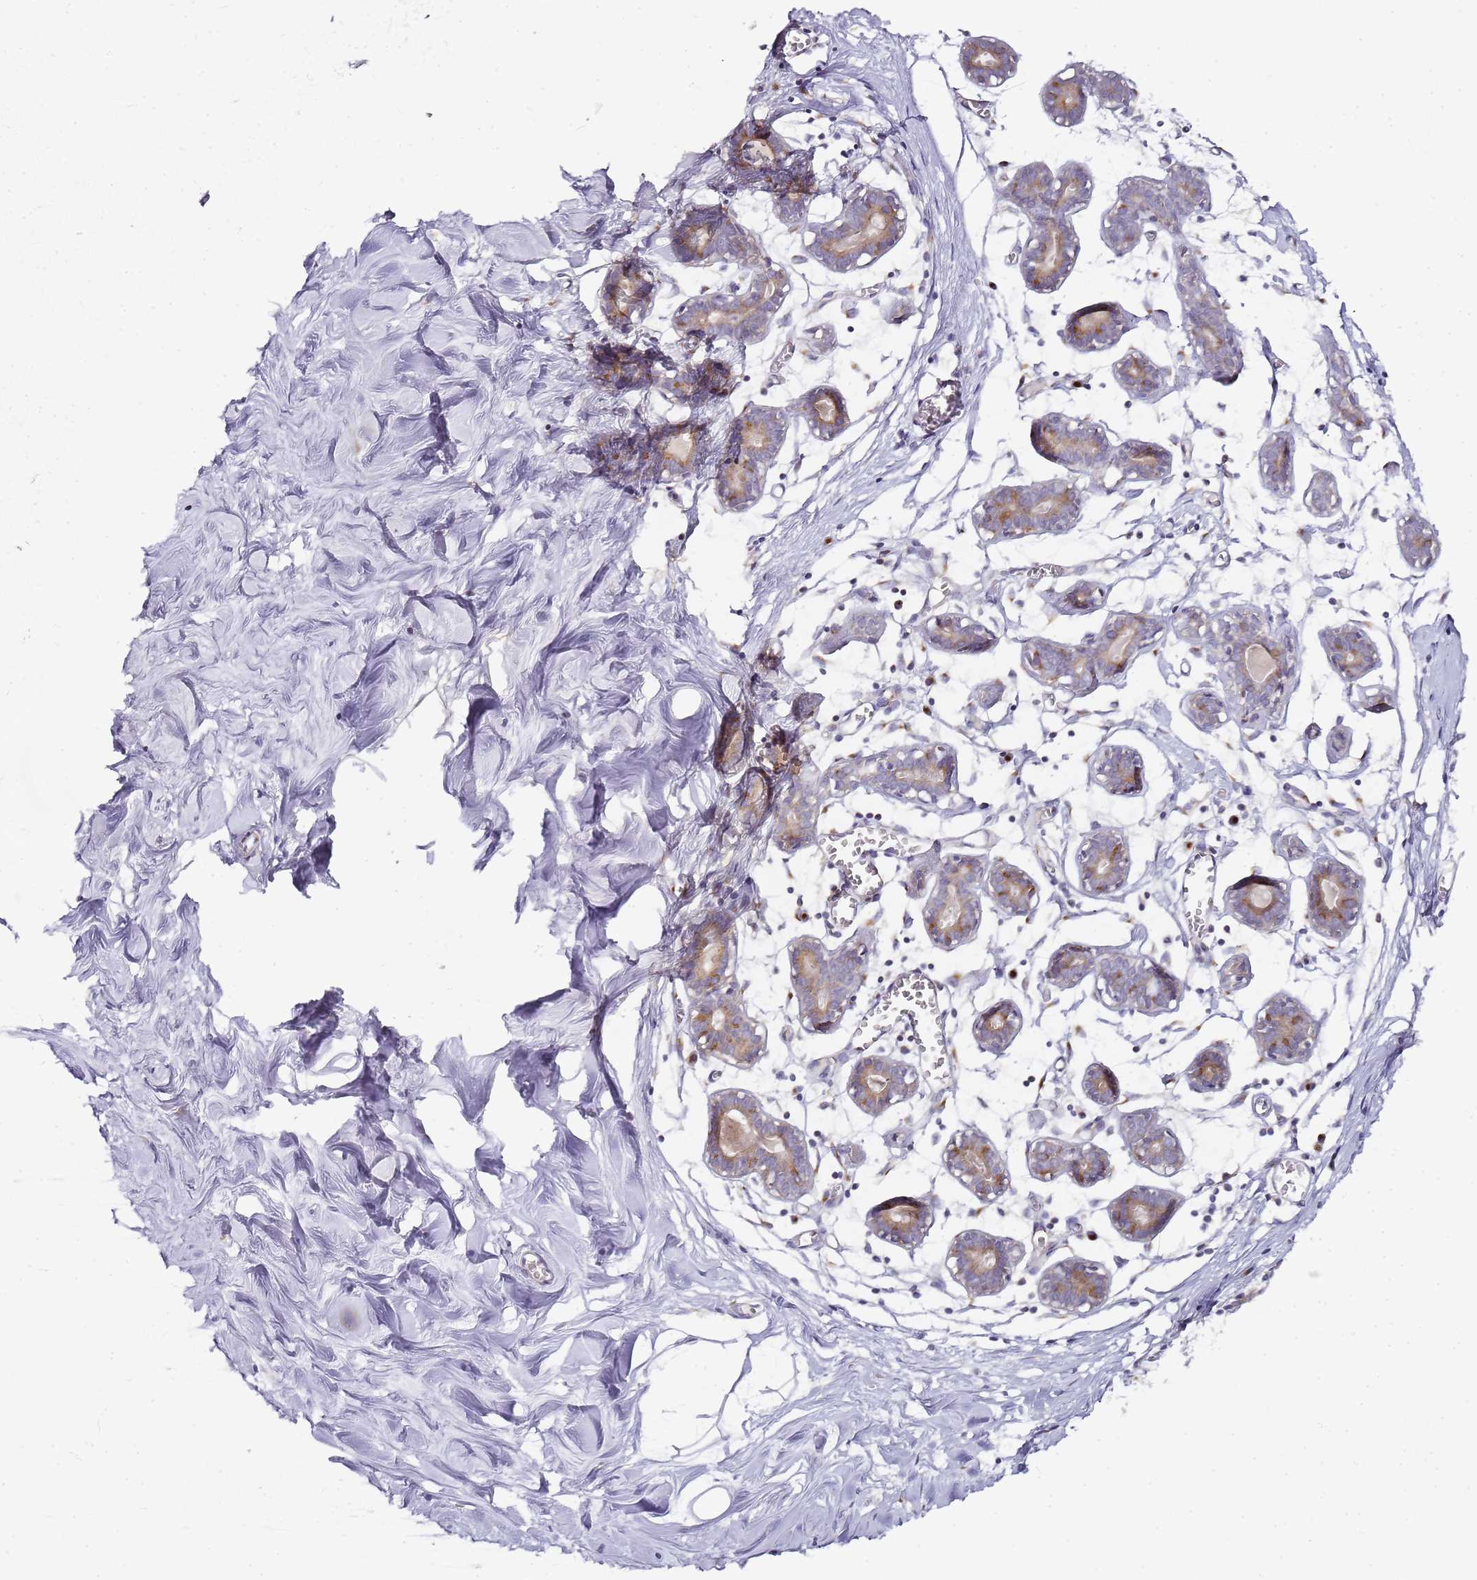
{"staining": {"intensity": "negative", "quantity": "none", "location": "none"}, "tissue": "breast", "cell_type": "Adipocytes", "image_type": "normal", "snomed": [{"axis": "morphology", "description": "Normal tissue, NOS"}, {"axis": "topography", "description": "Breast"}], "caption": "Human breast stained for a protein using immunohistochemistry (IHC) shows no staining in adipocytes.", "gene": "MRPL49", "patient": {"sex": "female", "age": 27}}